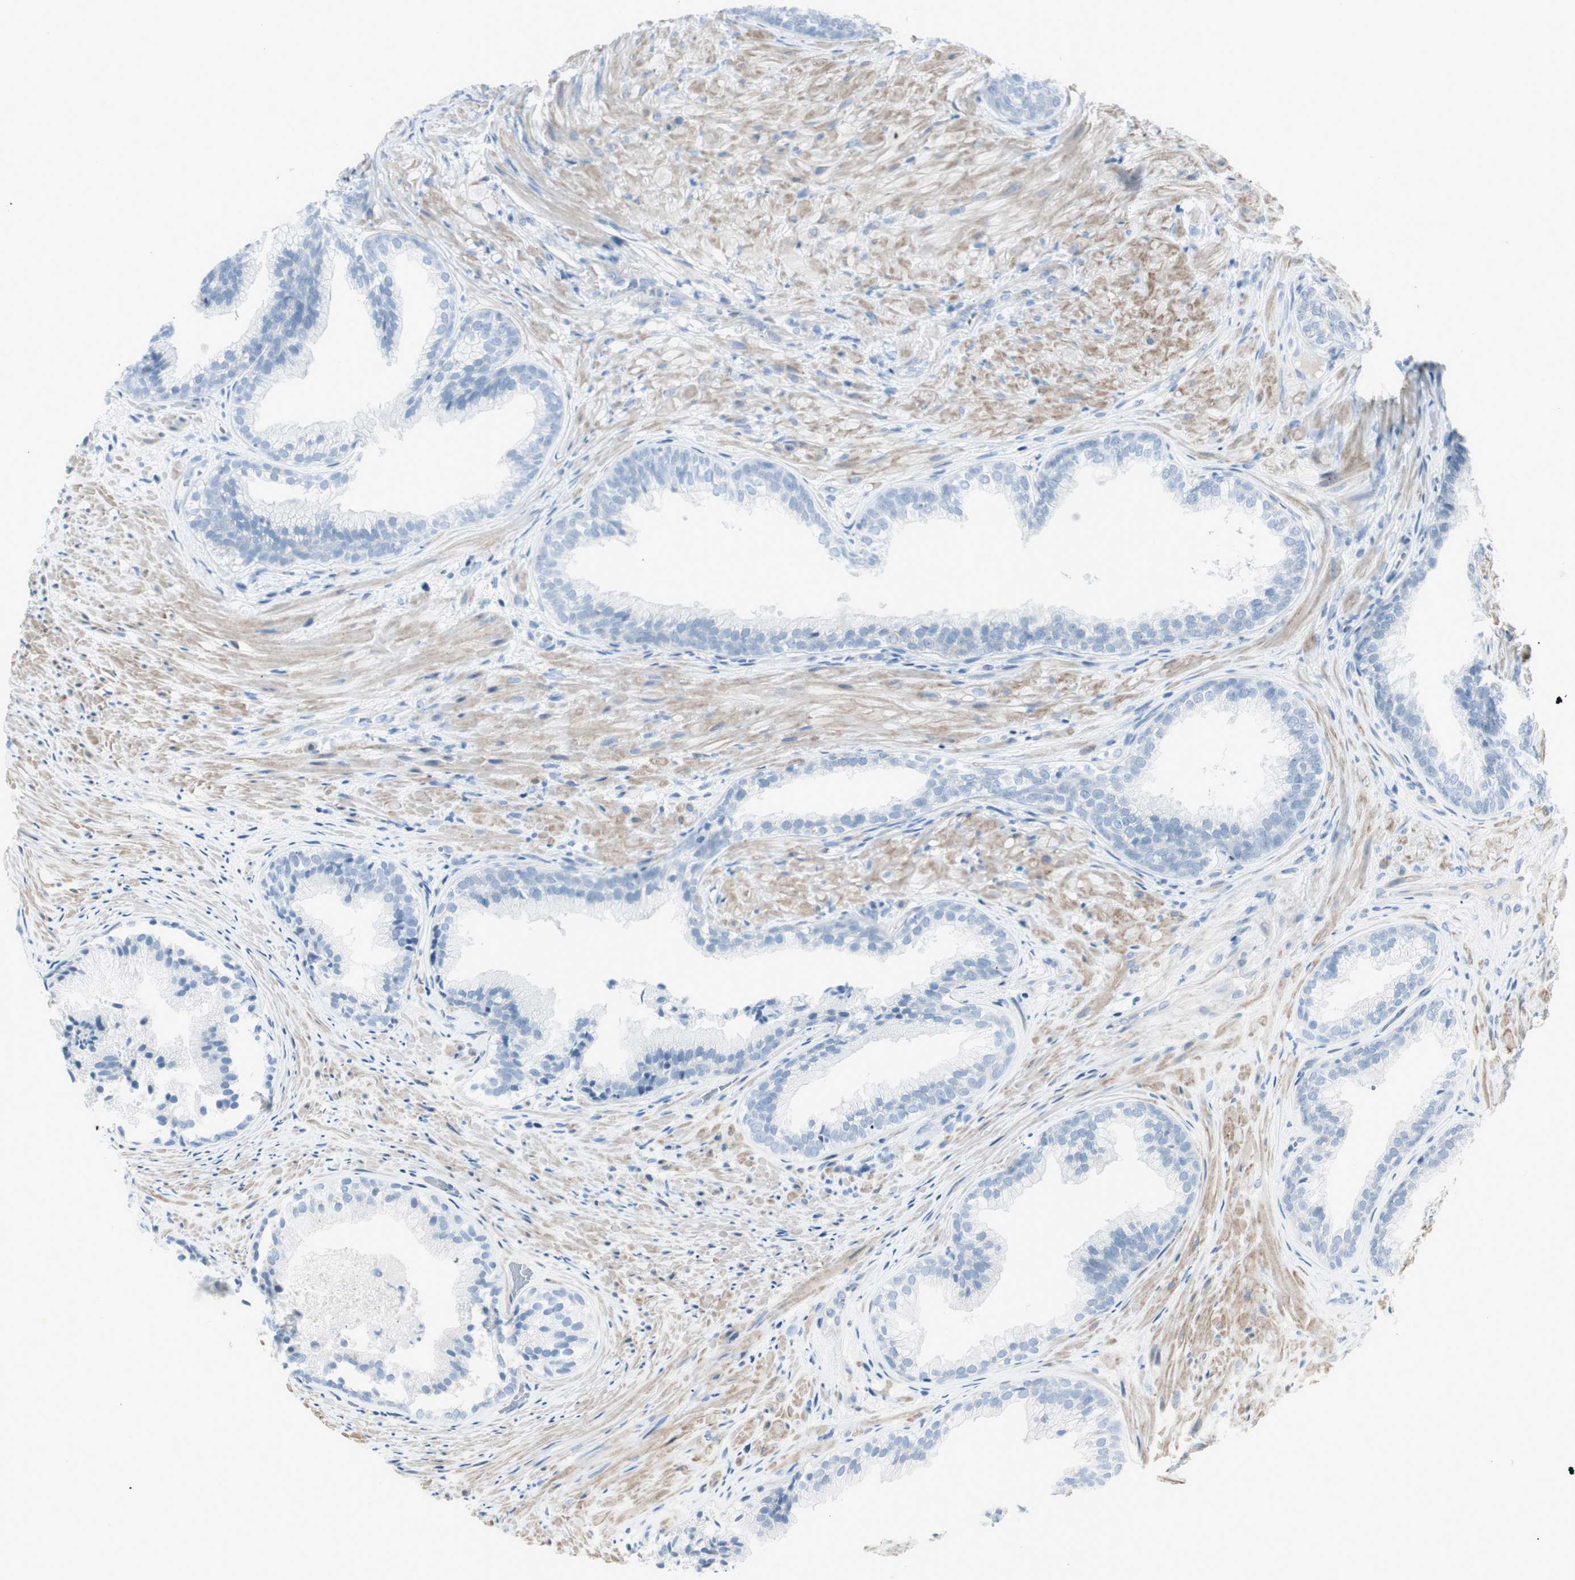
{"staining": {"intensity": "negative", "quantity": "none", "location": "none"}, "tissue": "prostate", "cell_type": "Glandular cells", "image_type": "normal", "snomed": [{"axis": "morphology", "description": "Normal tissue, NOS"}, {"axis": "topography", "description": "Prostate"}], "caption": "The immunohistochemistry (IHC) image has no significant expression in glandular cells of prostate. (DAB (3,3'-diaminobenzidine) immunohistochemistry (IHC) visualized using brightfield microscopy, high magnification).", "gene": "CDHR5", "patient": {"sex": "male", "age": 76}}